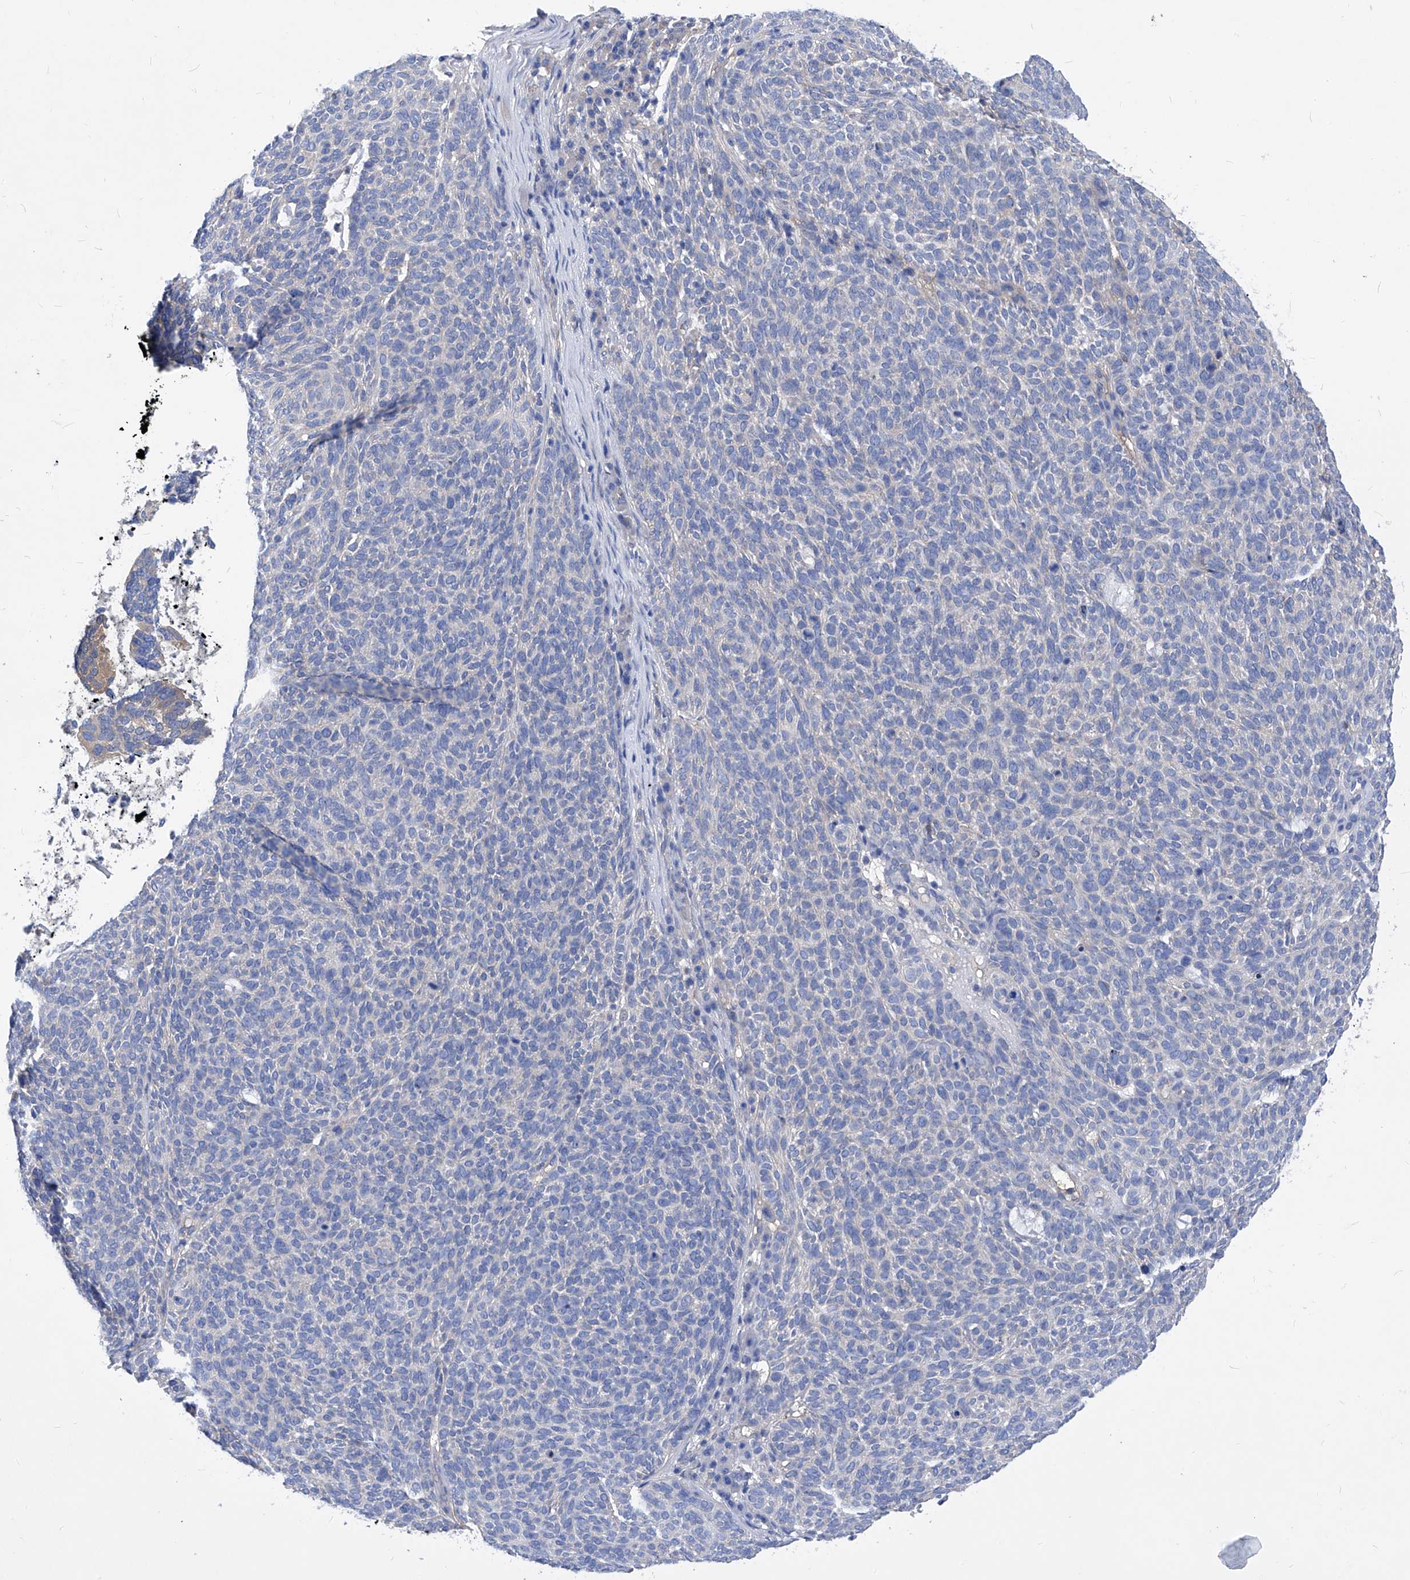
{"staining": {"intensity": "negative", "quantity": "none", "location": "none"}, "tissue": "skin cancer", "cell_type": "Tumor cells", "image_type": "cancer", "snomed": [{"axis": "morphology", "description": "Squamous cell carcinoma, NOS"}, {"axis": "topography", "description": "Skin"}], "caption": "The IHC photomicrograph has no significant staining in tumor cells of skin cancer tissue. (Brightfield microscopy of DAB immunohistochemistry at high magnification).", "gene": "XPNPEP1", "patient": {"sex": "female", "age": 90}}